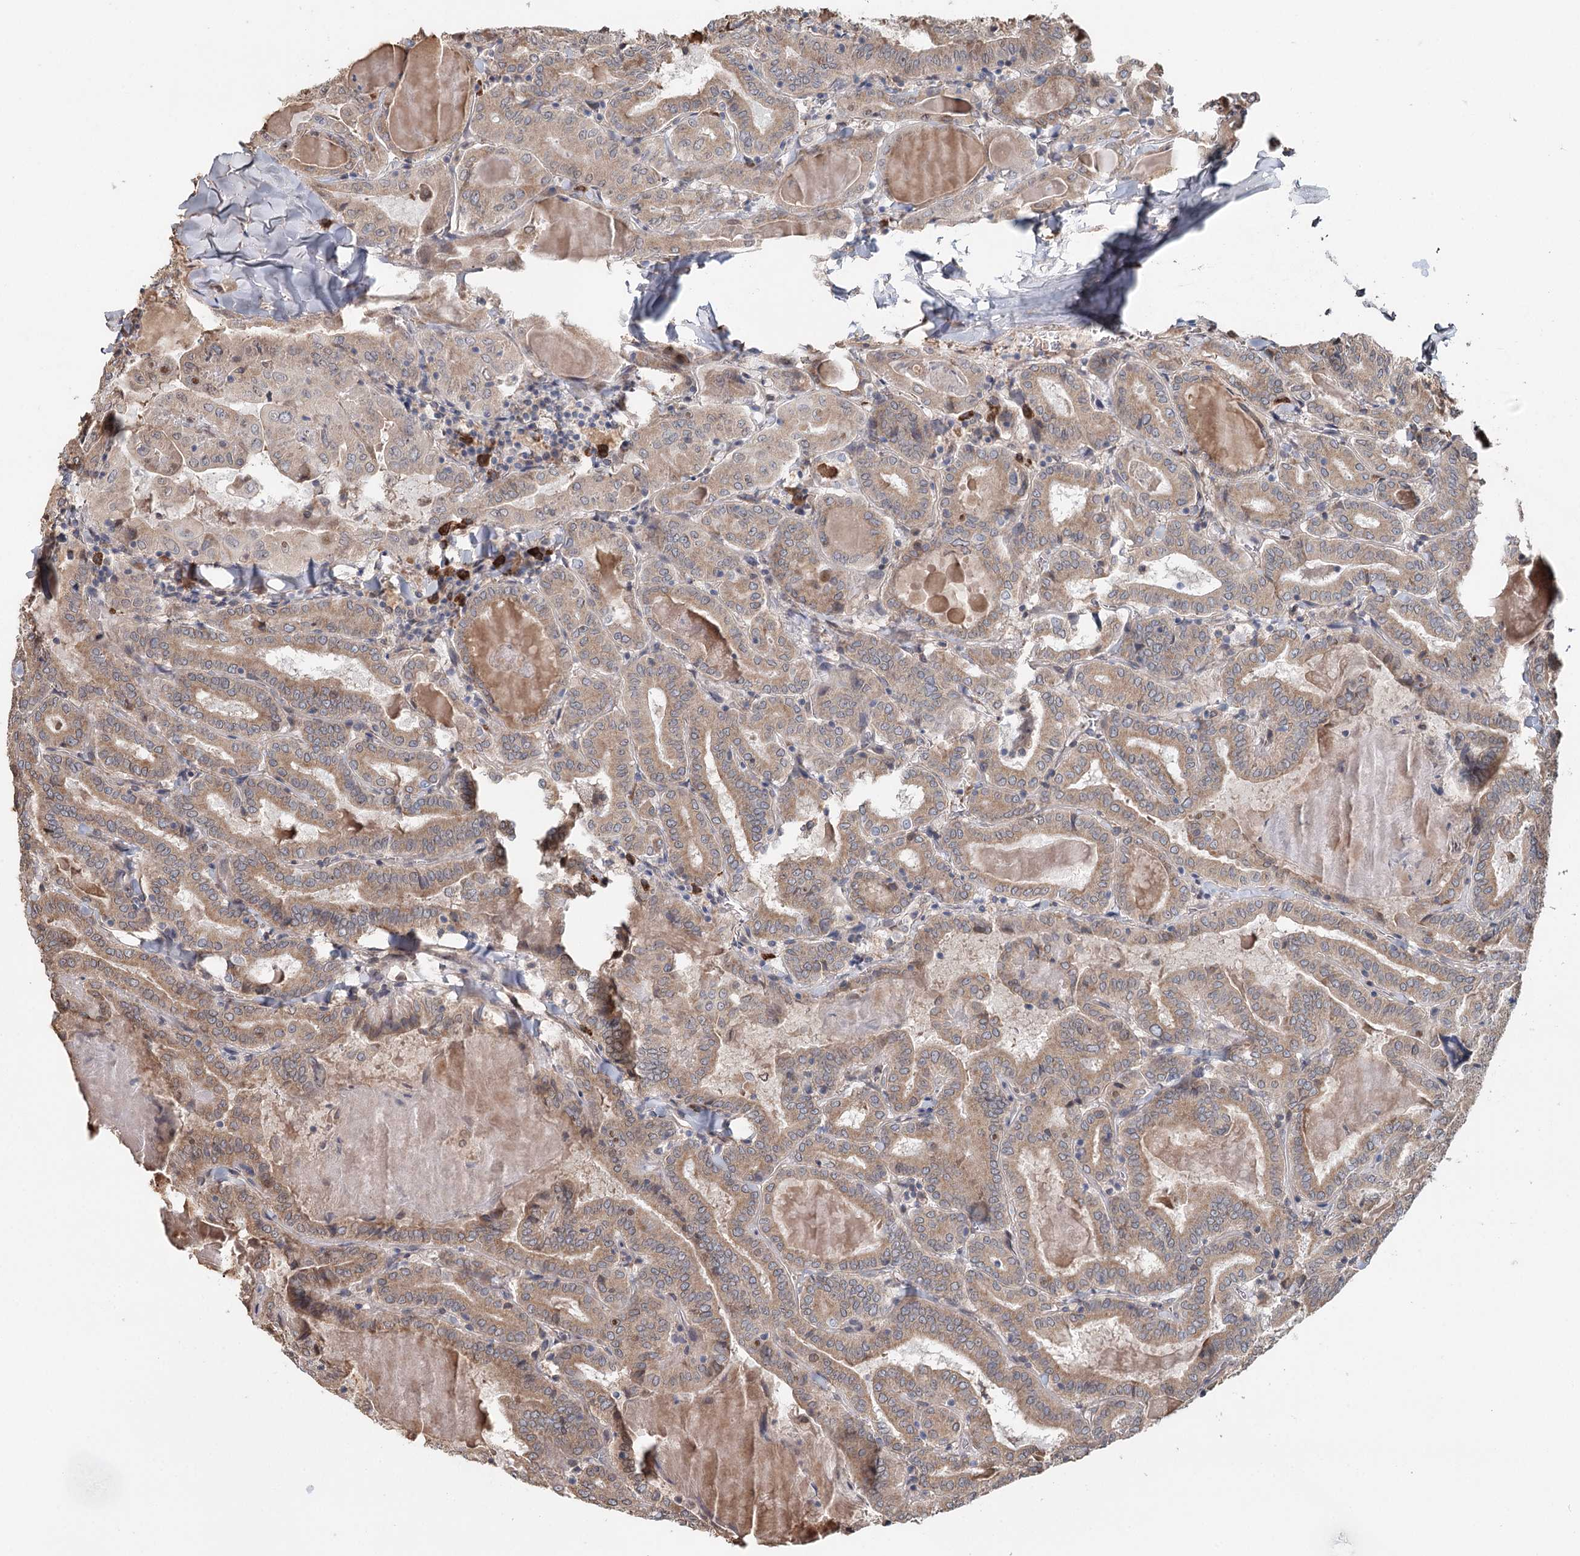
{"staining": {"intensity": "moderate", "quantity": ">75%", "location": "cytoplasmic/membranous"}, "tissue": "thyroid cancer", "cell_type": "Tumor cells", "image_type": "cancer", "snomed": [{"axis": "morphology", "description": "Papillary adenocarcinoma, NOS"}, {"axis": "topography", "description": "Thyroid gland"}], "caption": "Immunohistochemistry of human thyroid papillary adenocarcinoma shows medium levels of moderate cytoplasmic/membranous positivity in about >75% of tumor cells. The staining is performed using DAB brown chromogen to label protein expression. The nuclei are counter-stained blue using hematoxylin.", "gene": "SYVN1", "patient": {"sex": "female", "age": 72}}